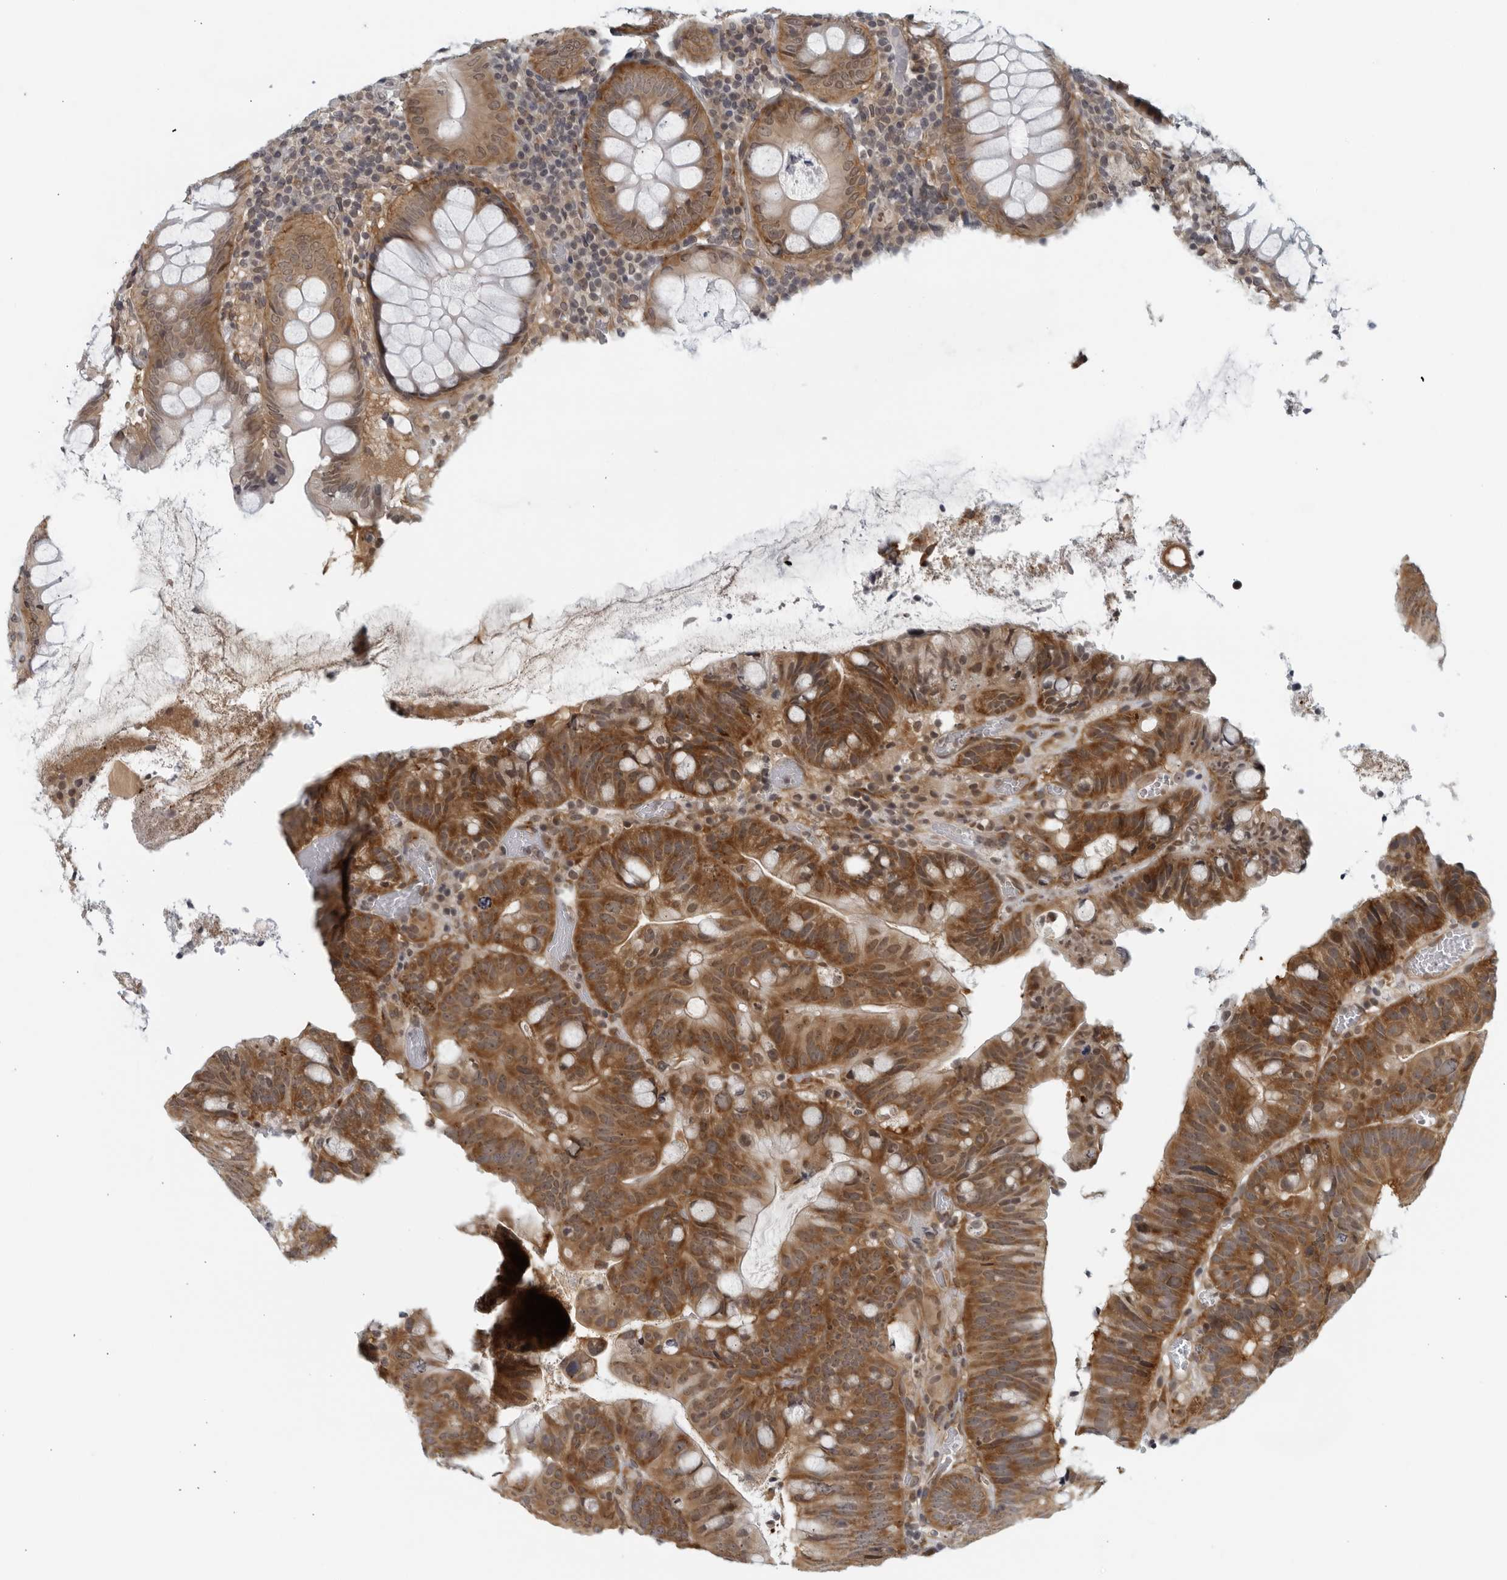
{"staining": {"intensity": "strong", "quantity": ">75%", "location": "cytoplasmic/membranous"}, "tissue": "colorectal cancer", "cell_type": "Tumor cells", "image_type": "cancer", "snomed": [{"axis": "morphology", "description": "Adenocarcinoma, NOS"}, {"axis": "topography", "description": "Colon"}], "caption": "A high amount of strong cytoplasmic/membranous positivity is appreciated in approximately >75% of tumor cells in adenocarcinoma (colorectal) tissue.", "gene": "RC3H1", "patient": {"sex": "female", "age": 66}}